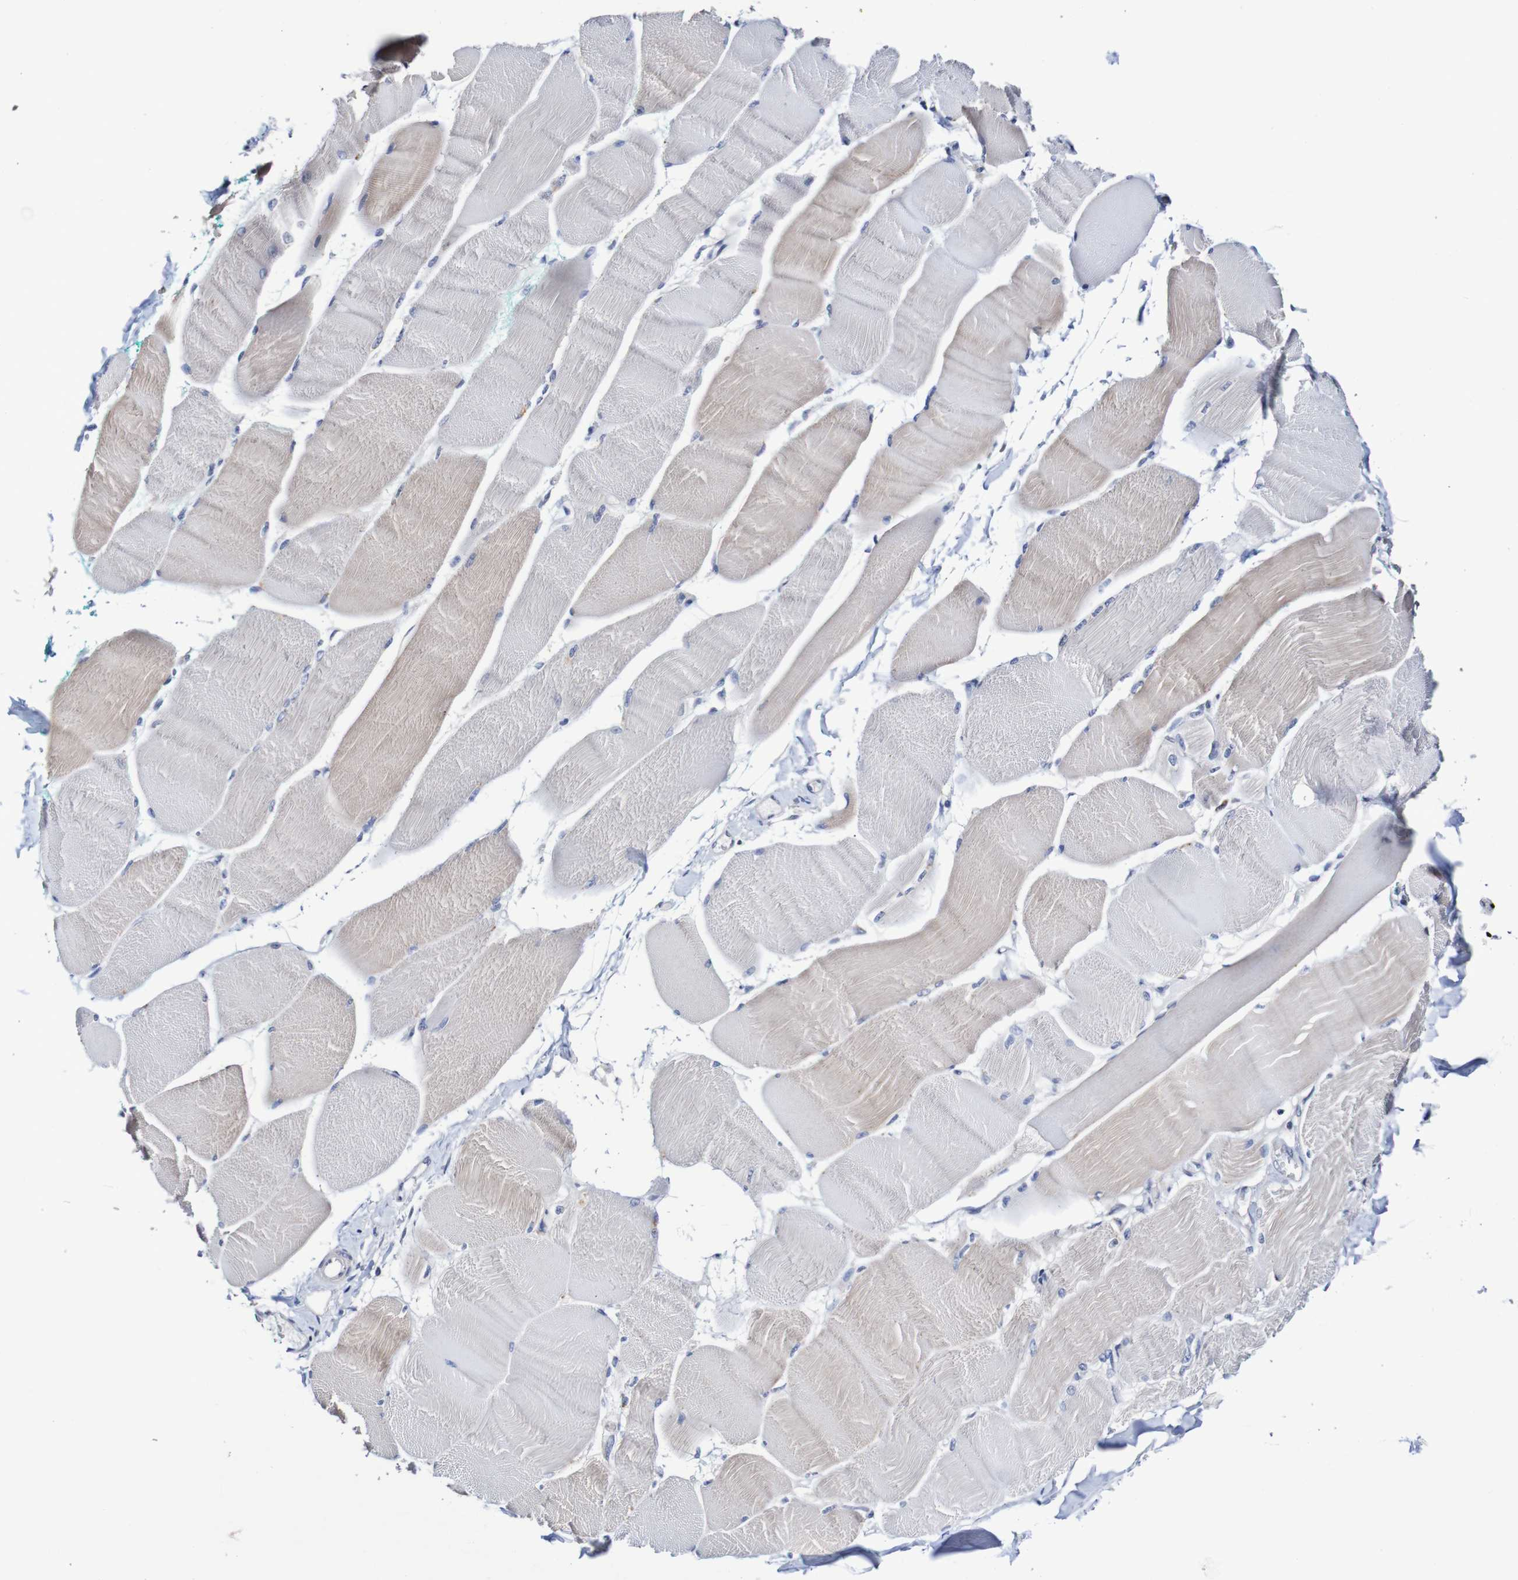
{"staining": {"intensity": "weak", "quantity": "<25%", "location": "cytoplasmic/membranous"}, "tissue": "skeletal muscle", "cell_type": "Myocytes", "image_type": "normal", "snomed": [{"axis": "morphology", "description": "Normal tissue, NOS"}, {"axis": "morphology", "description": "Squamous cell carcinoma, NOS"}, {"axis": "topography", "description": "Skeletal muscle"}], "caption": "Human skeletal muscle stained for a protein using IHC displays no expression in myocytes.", "gene": "ACVR1C", "patient": {"sex": "male", "age": 51}}